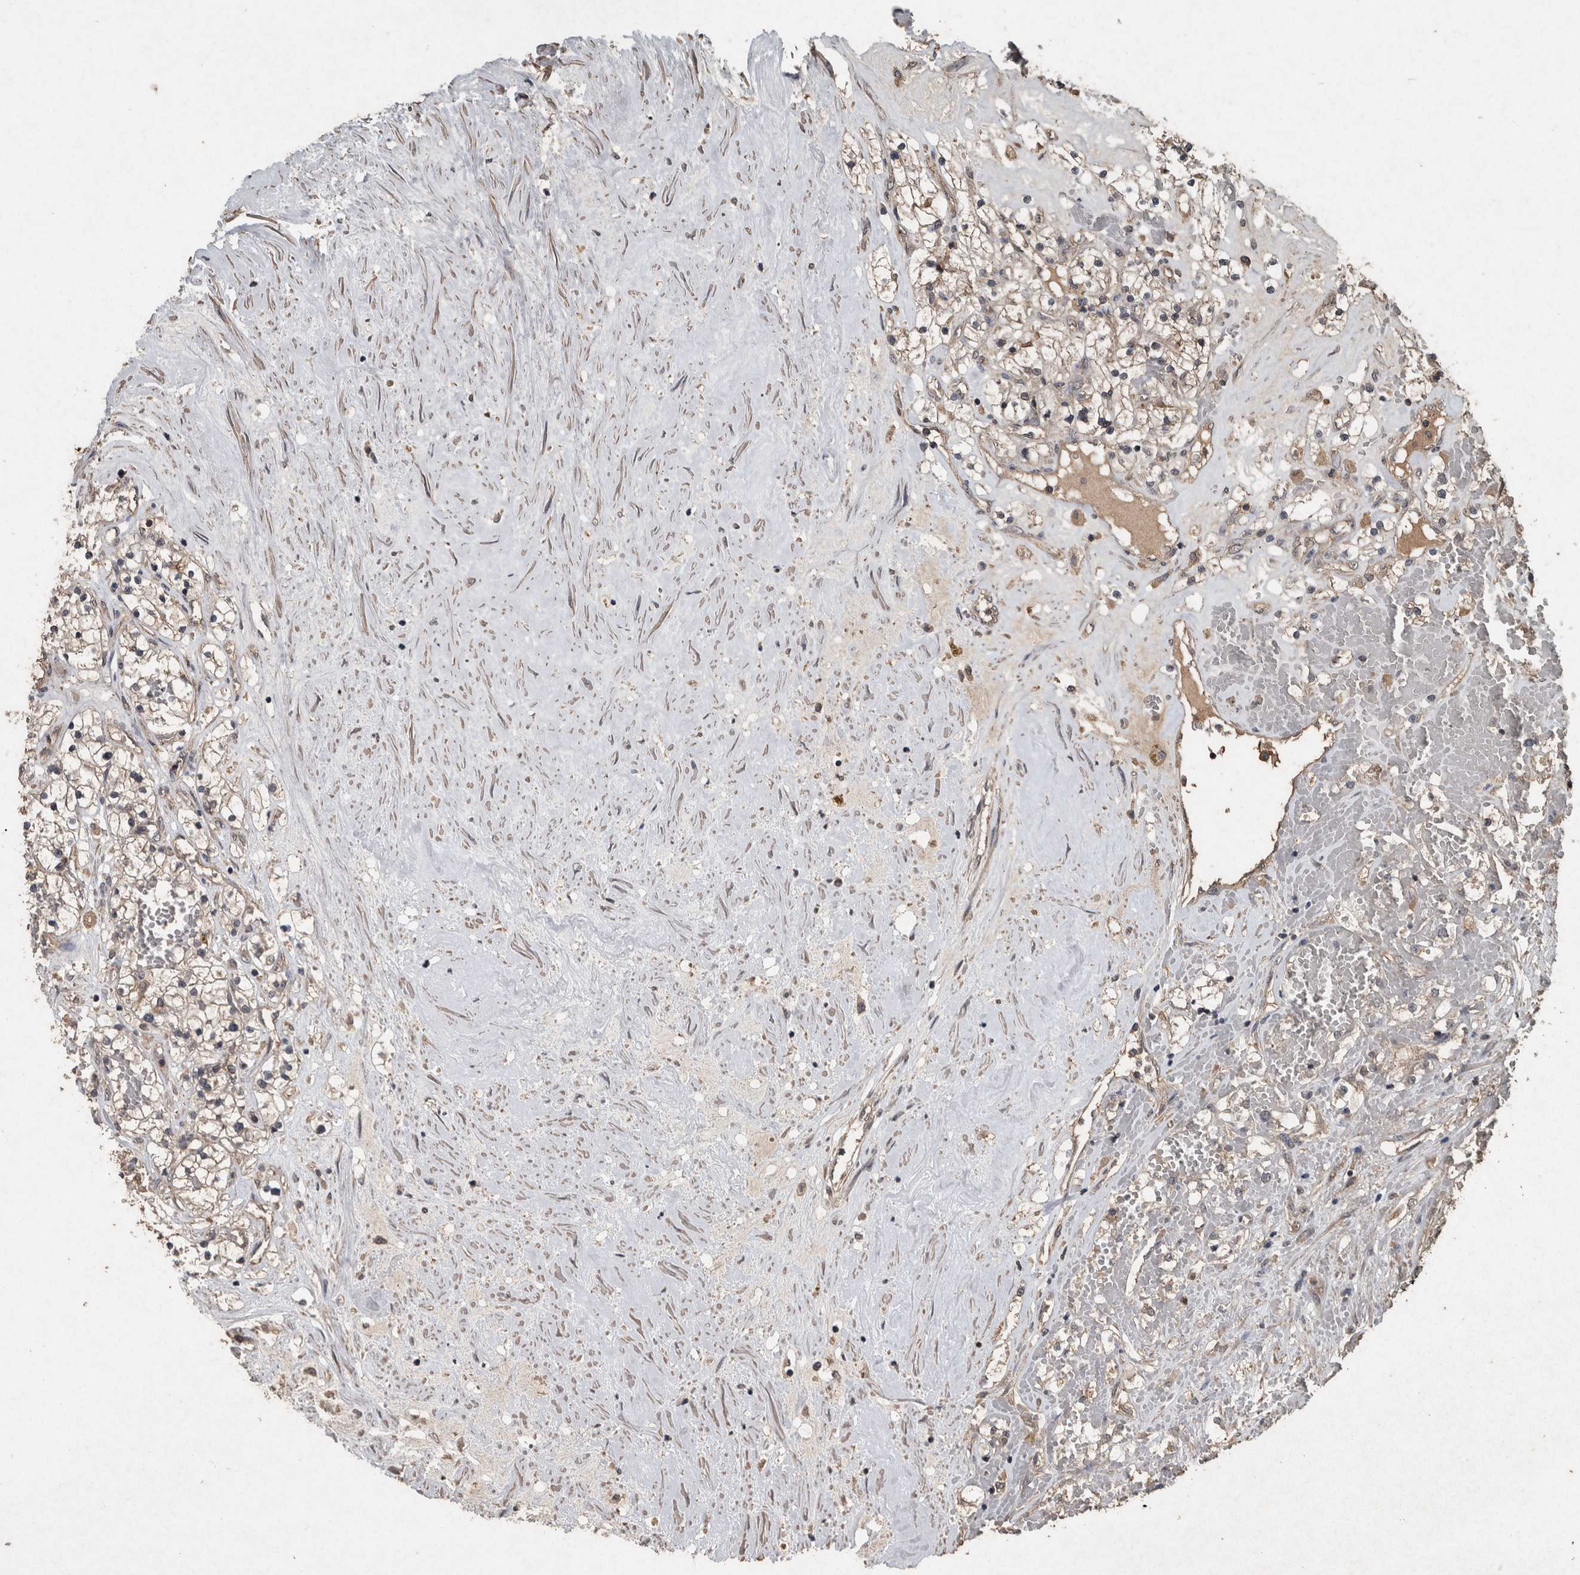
{"staining": {"intensity": "weak", "quantity": "25%-75%", "location": "cytoplasmic/membranous"}, "tissue": "renal cancer", "cell_type": "Tumor cells", "image_type": "cancer", "snomed": [{"axis": "morphology", "description": "Normal tissue, NOS"}, {"axis": "morphology", "description": "Adenocarcinoma, NOS"}, {"axis": "topography", "description": "Kidney"}], "caption": "Tumor cells demonstrate low levels of weak cytoplasmic/membranous staining in approximately 25%-75% of cells in human renal cancer.", "gene": "FGFRL1", "patient": {"sex": "male", "age": 68}}